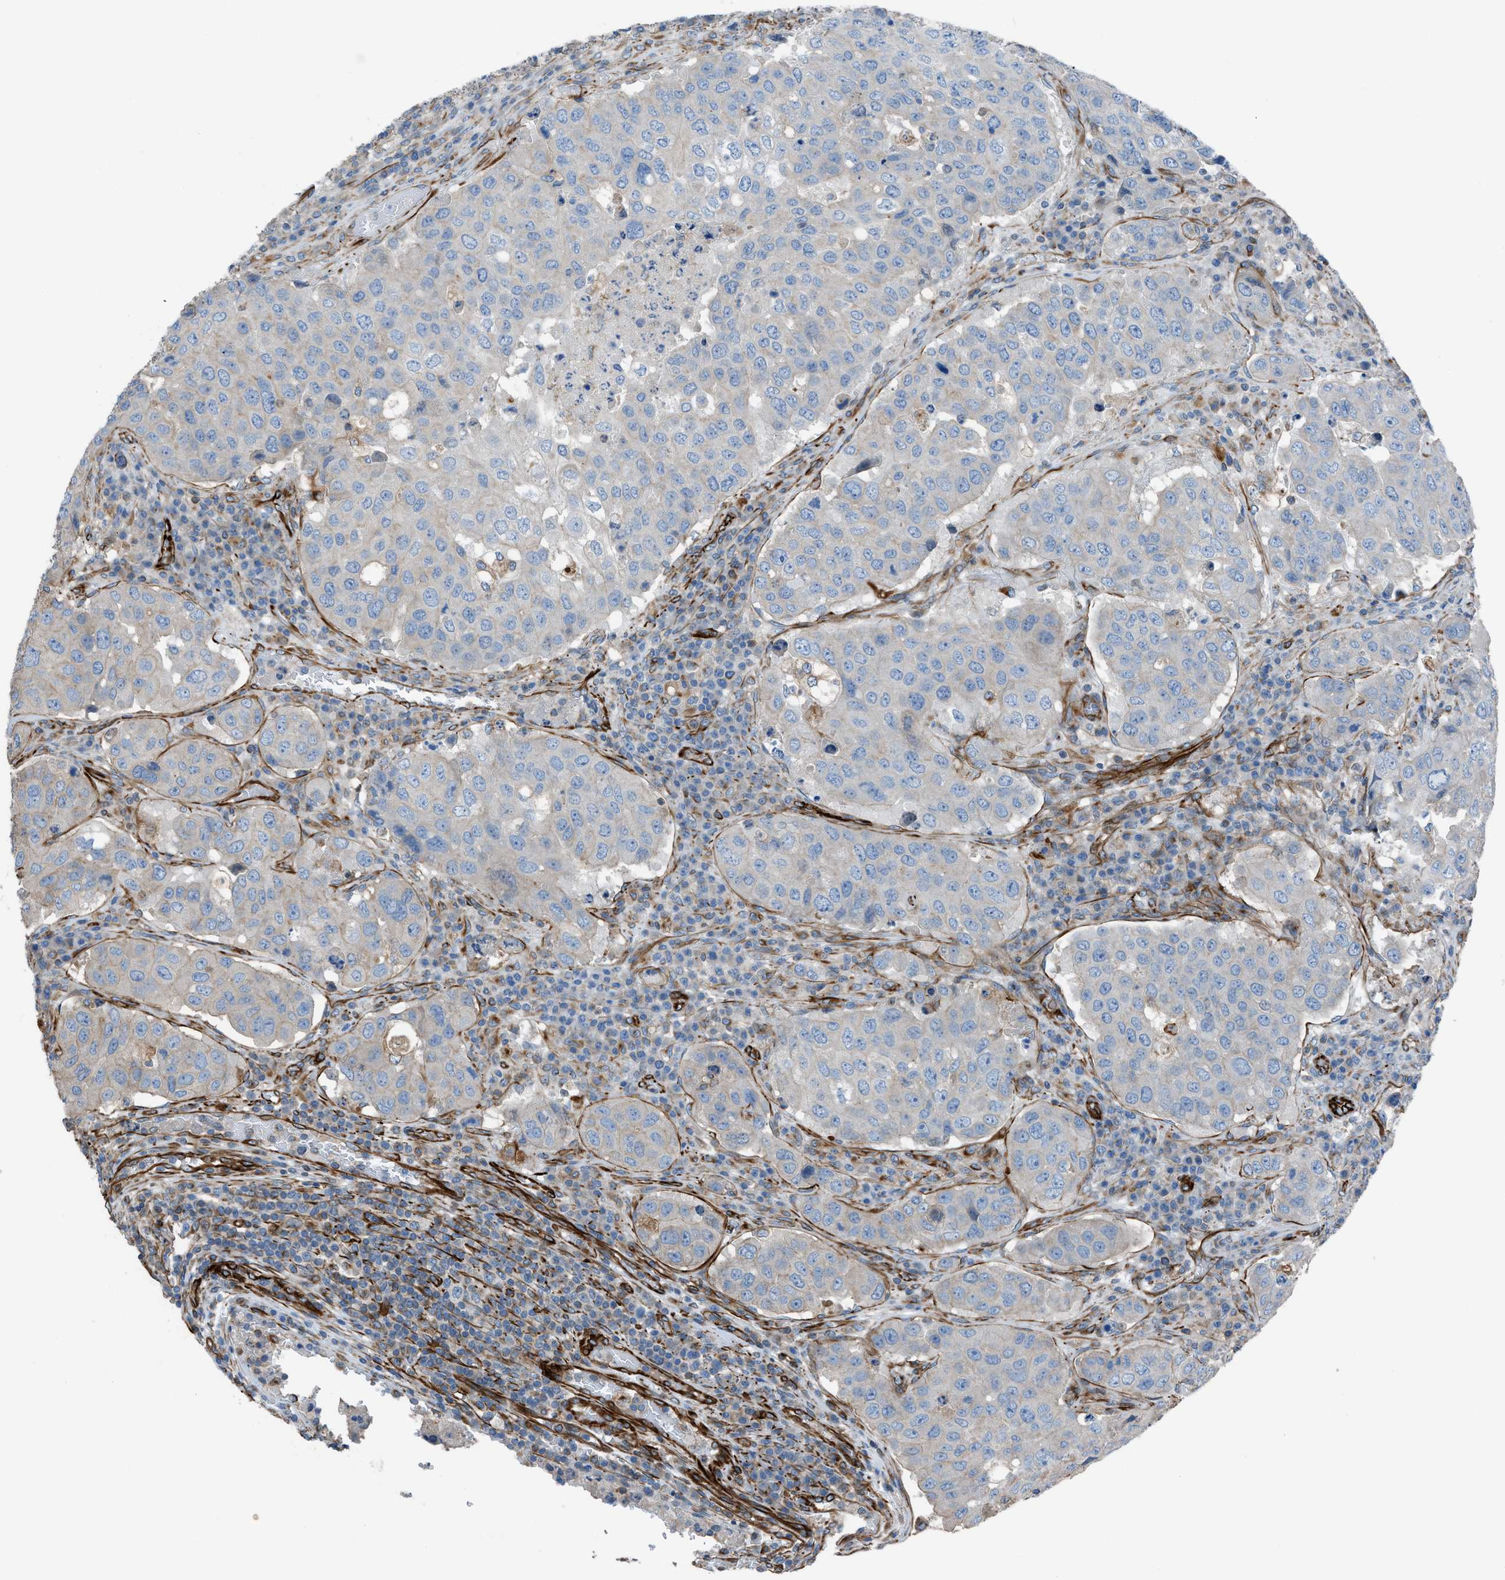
{"staining": {"intensity": "weak", "quantity": "<25%", "location": "cytoplasmic/membranous"}, "tissue": "urothelial cancer", "cell_type": "Tumor cells", "image_type": "cancer", "snomed": [{"axis": "morphology", "description": "Urothelial carcinoma, High grade"}, {"axis": "topography", "description": "Lymph node"}, {"axis": "topography", "description": "Urinary bladder"}], "caption": "Protein analysis of urothelial cancer demonstrates no significant positivity in tumor cells. The staining was performed using DAB (3,3'-diaminobenzidine) to visualize the protein expression in brown, while the nuclei were stained in blue with hematoxylin (Magnification: 20x).", "gene": "CABP7", "patient": {"sex": "male", "age": 51}}